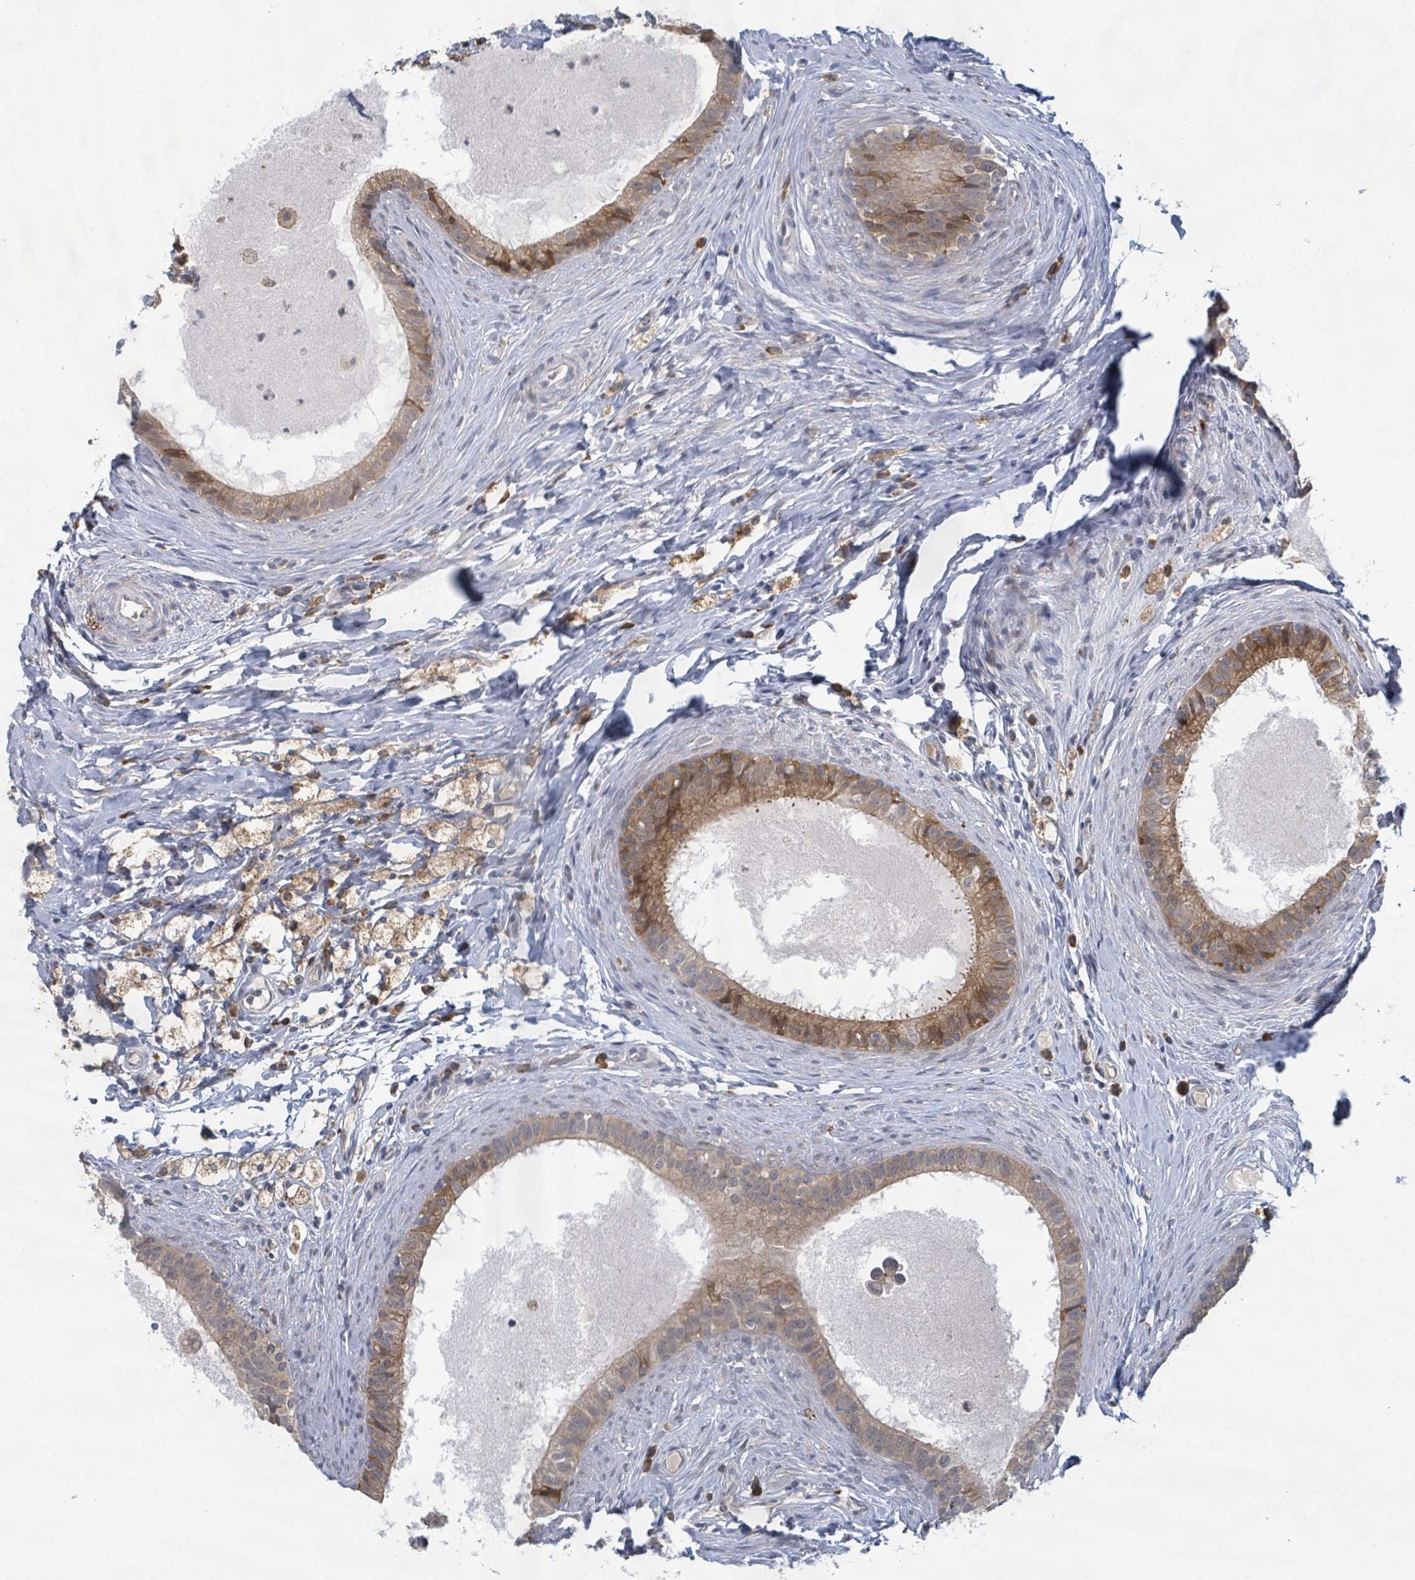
{"staining": {"intensity": "moderate", "quantity": ">75%", "location": "cytoplasmic/membranous"}, "tissue": "epididymis", "cell_type": "Glandular cells", "image_type": "normal", "snomed": [{"axis": "morphology", "description": "Normal tissue, NOS"}, {"axis": "topography", "description": "Epididymis"}], "caption": "Immunohistochemistry (IHC) histopathology image of normal epididymis stained for a protein (brown), which reveals medium levels of moderate cytoplasmic/membranous staining in about >75% of glandular cells.", "gene": "SHROOM2", "patient": {"sex": "male", "age": 80}}